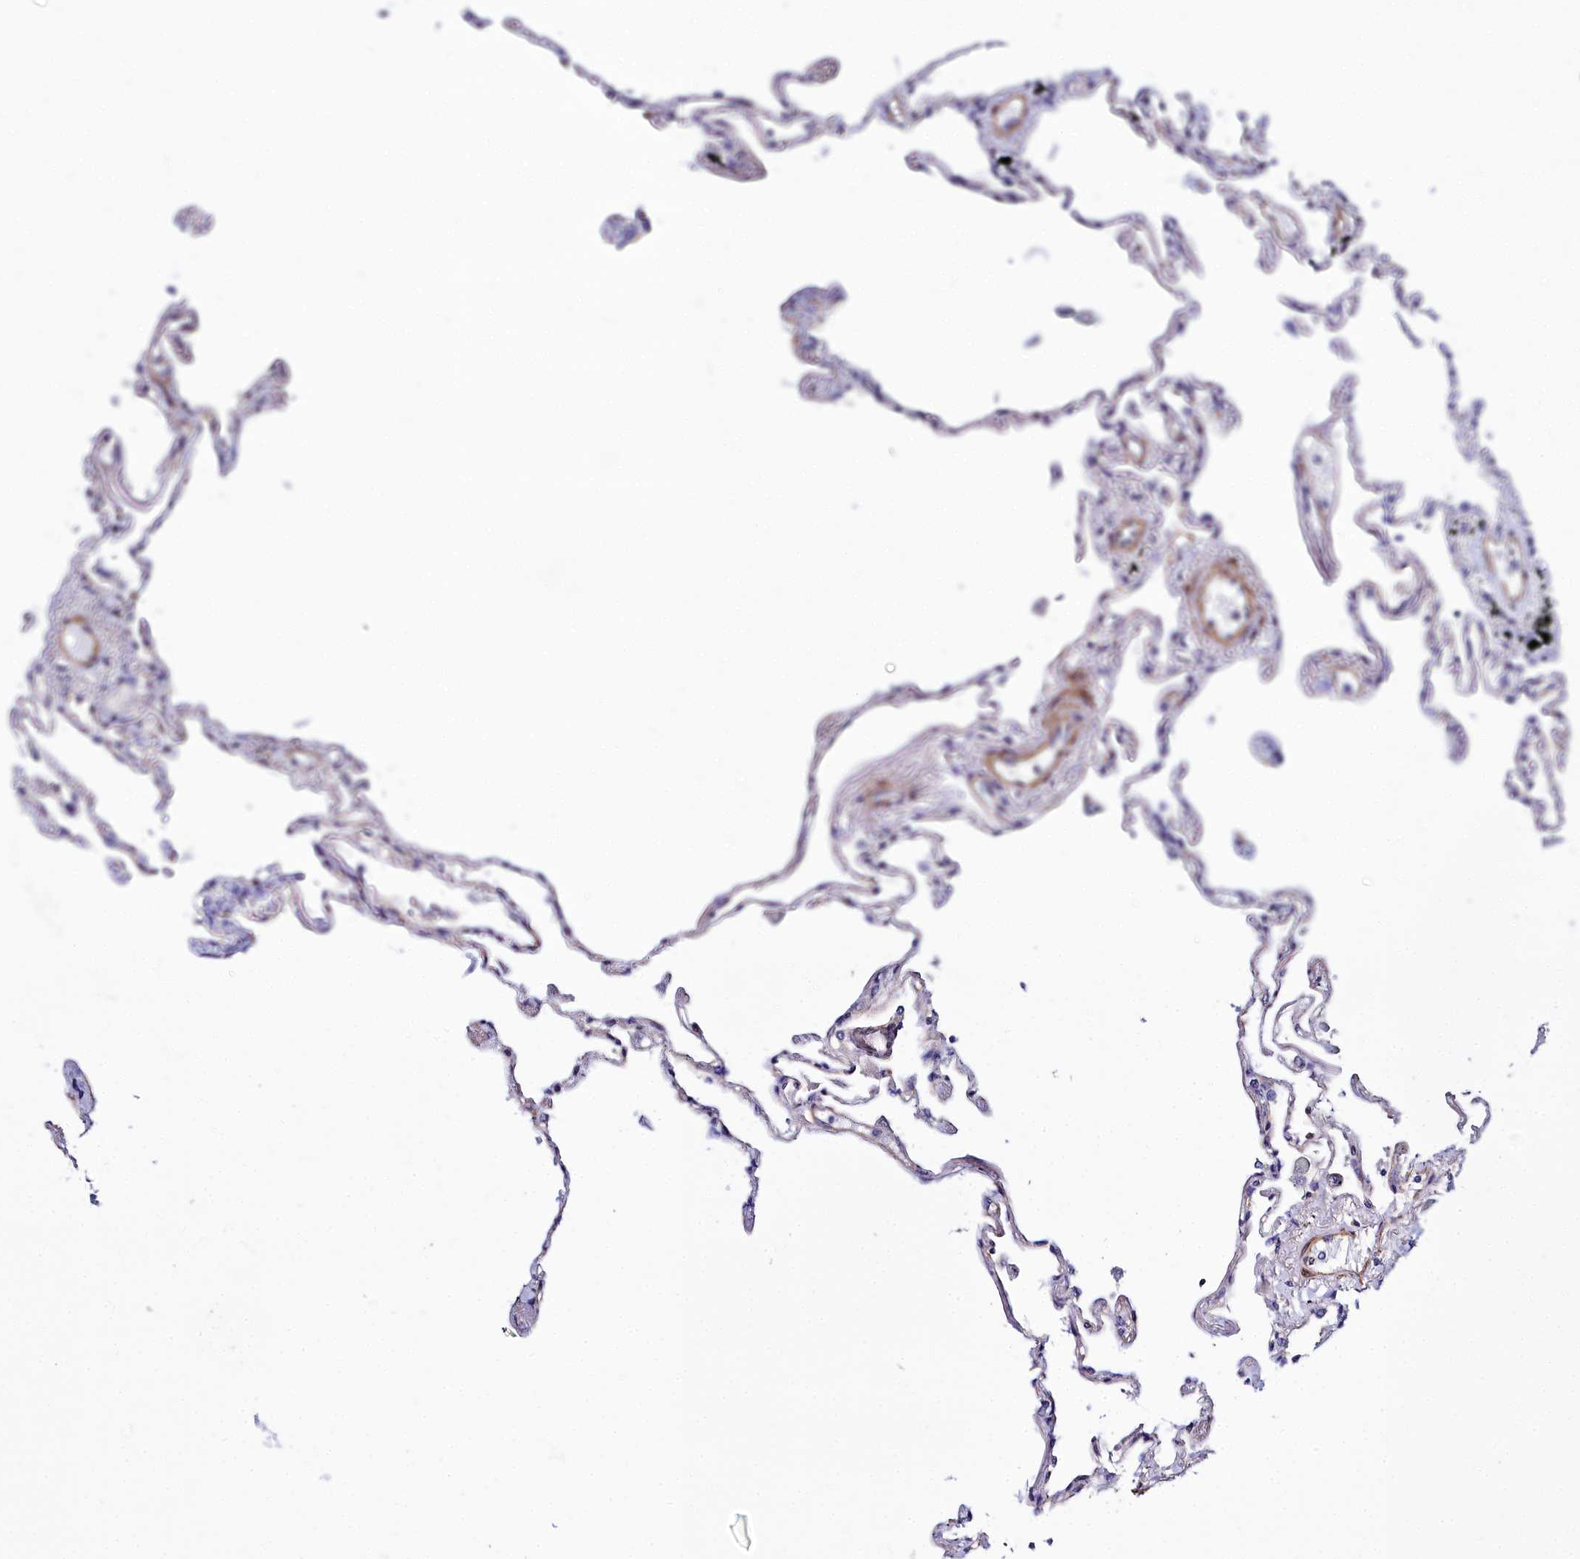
{"staining": {"intensity": "negative", "quantity": "none", "location": "none"}, "tissue": "lung", "cell_type": "Alveolar cells", "image_type": "normal", "snomed": [{"axis": "morphology", "description": "Normal tissue, NOS"}, {"axis": "topography", "description": "Lung"}], "caption": "The histopathology image reveals no staining of alveolar cells in unremarkable lung. (Immunohistochemistry, brightfield microscopy, high magnification).", "gene": "FADS3", "patient": {"sex": "female", "age": 67}}